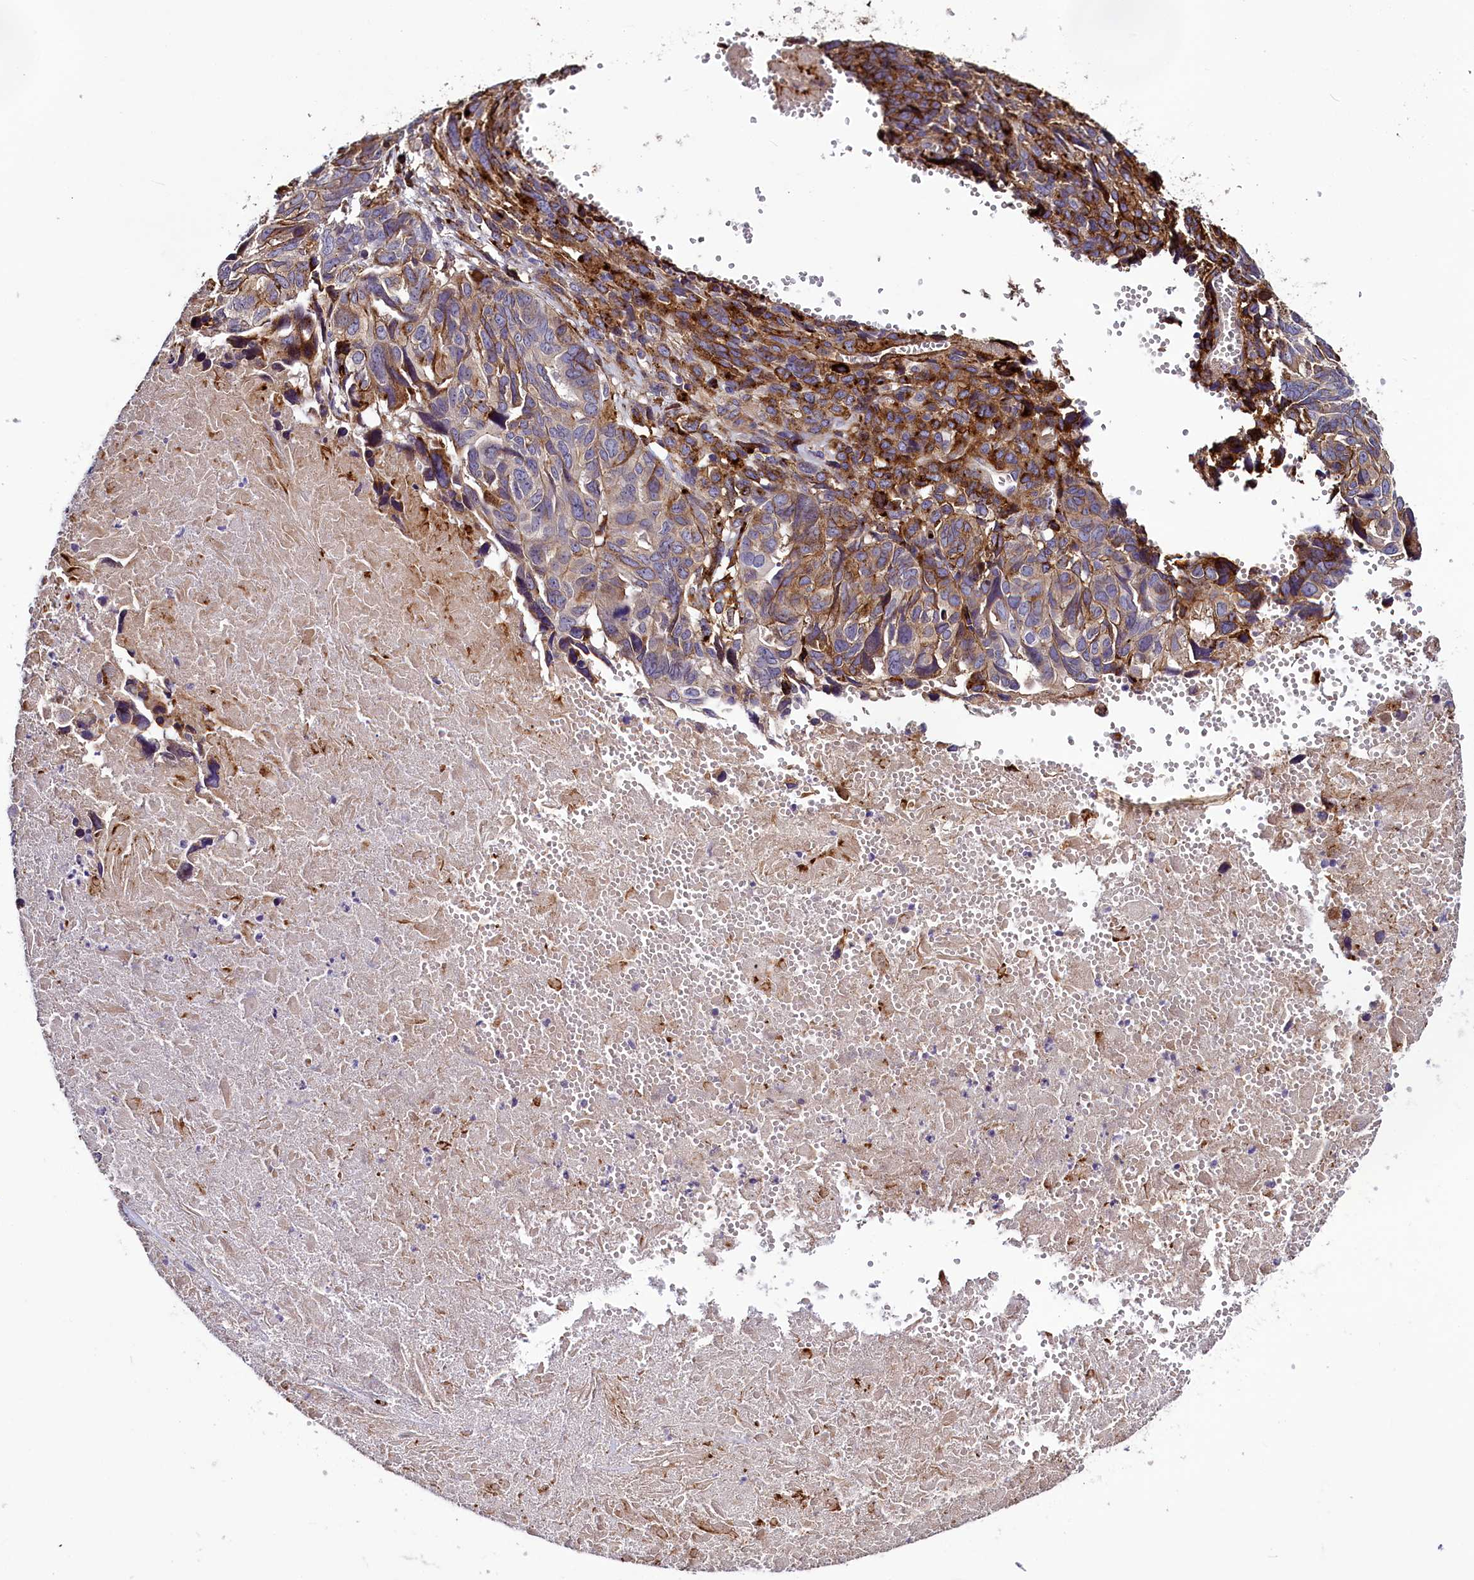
{"staining": {"intensity": "moderate", "quantity": "<25%", "location": "cytoplasmic/membranous"}, "tissue": "ovarian cancer", "cell_type": "Tumor cells", "image_type": "cancer", "snomed": [{"axis": "morphology", "description": "Cystadenocarcinoma, serous, NOS"}, {"axis": "topography", "description": "Ovary"}], "caption": "Tumor cells show low levels of moderate cytoplasmic/membranous expression in approximately <25% of cells in ovarian cancer (serous cystadenocarcinoma). (DAB (3,3'-diaminobenzidine) IHC with brightfield microscopy, high magnification).", "gene": "MRC2", "patient": {"sex": "female", "age": 79}}